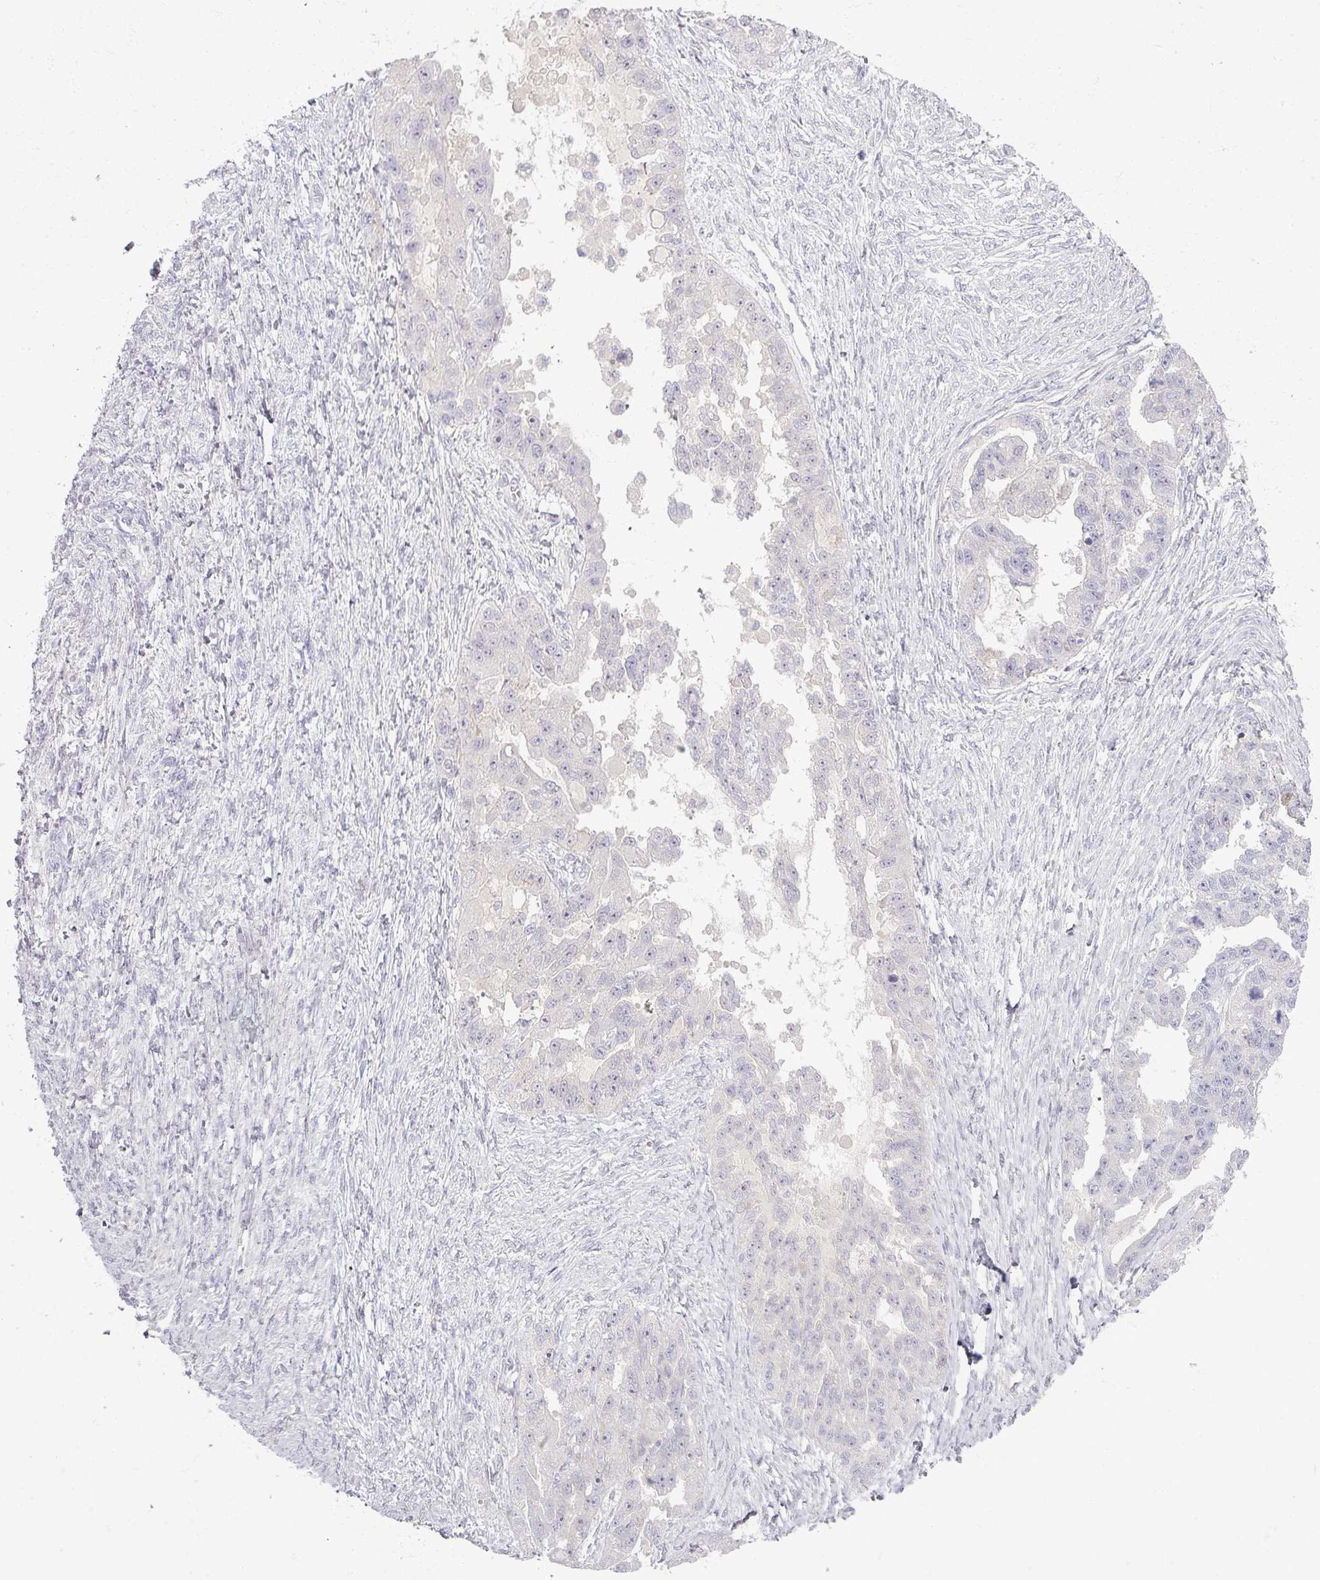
{"staining": {"intensity": "negative", "quantity": "none", "location": "none"}, "tissue": "ovarian cancer", "cell_type": "Tumor cells", "image_type": "cancer", "snomed": [{"axis": "morphology", "description": "Cystadenocarcinoma, serous, NOS"}, {"axis": "topography", "description": "Ovary"}], "caption": "DAB immunohistochemical staining of ovarian cancer (serous cystadenocarcinoma) demonstrates no significant positivity in tumor cells.", "gene": "TTLL7", "patient": {"sex": "female", "age": 58}}